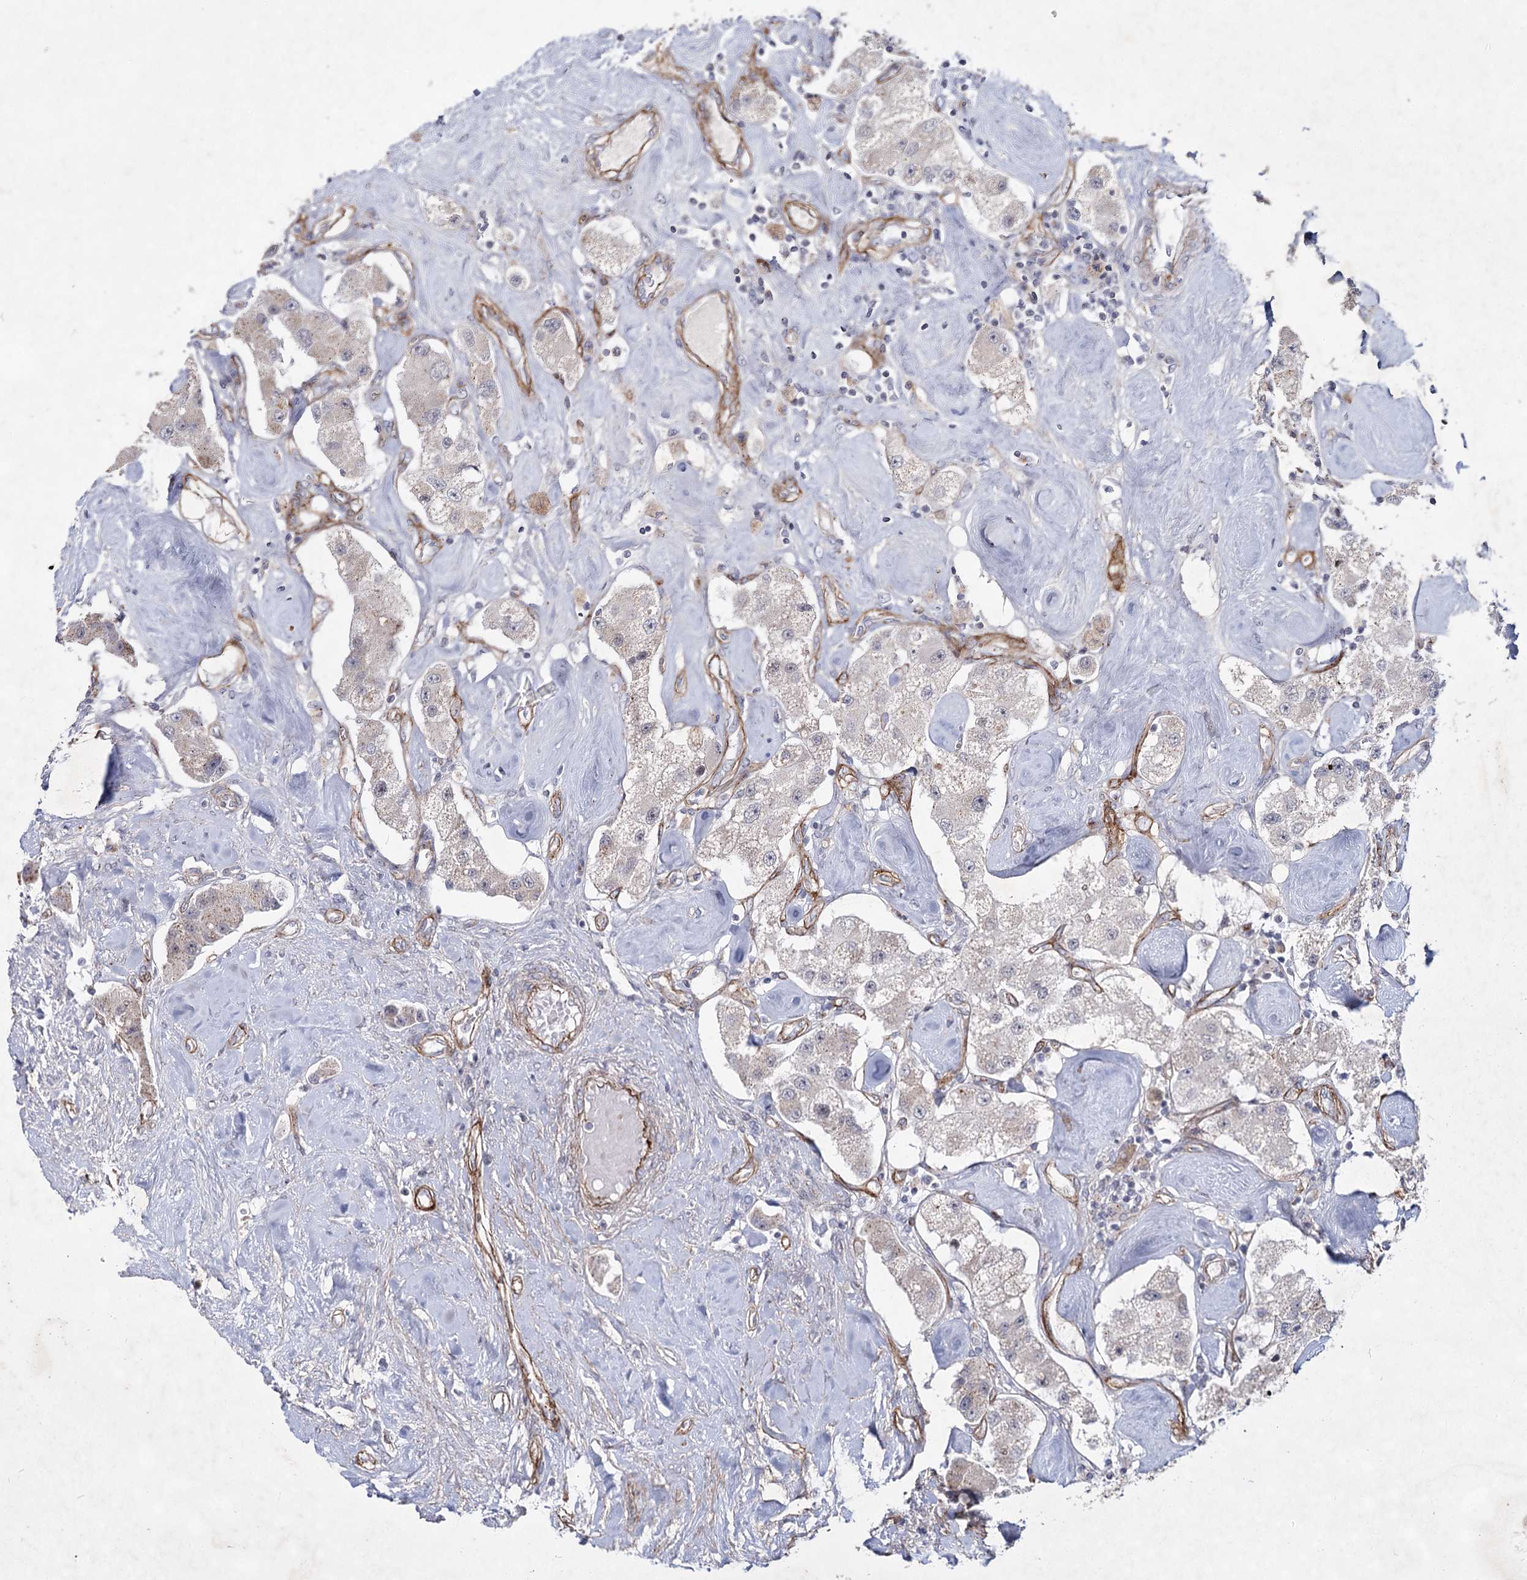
{"staining": {"intensity": "weak", "quantity": "<25%", "location": "cytoplasmic/membranous"}, "tissue": "carcinoid", "cell_type": "Tumor cells", "image_type": "cancer", "snomed": [{"axis": "morphology", "description": "Carcinoid, malignant, NOS"}, {"axis": "topography", "description": "Pancreas"}], "caption": "Immunohistochemical staining of carcinoid demonstrates no significant staining in tumor cells.", "gene": "ATL2", "patient": {"sex": "male", "age": 41}}